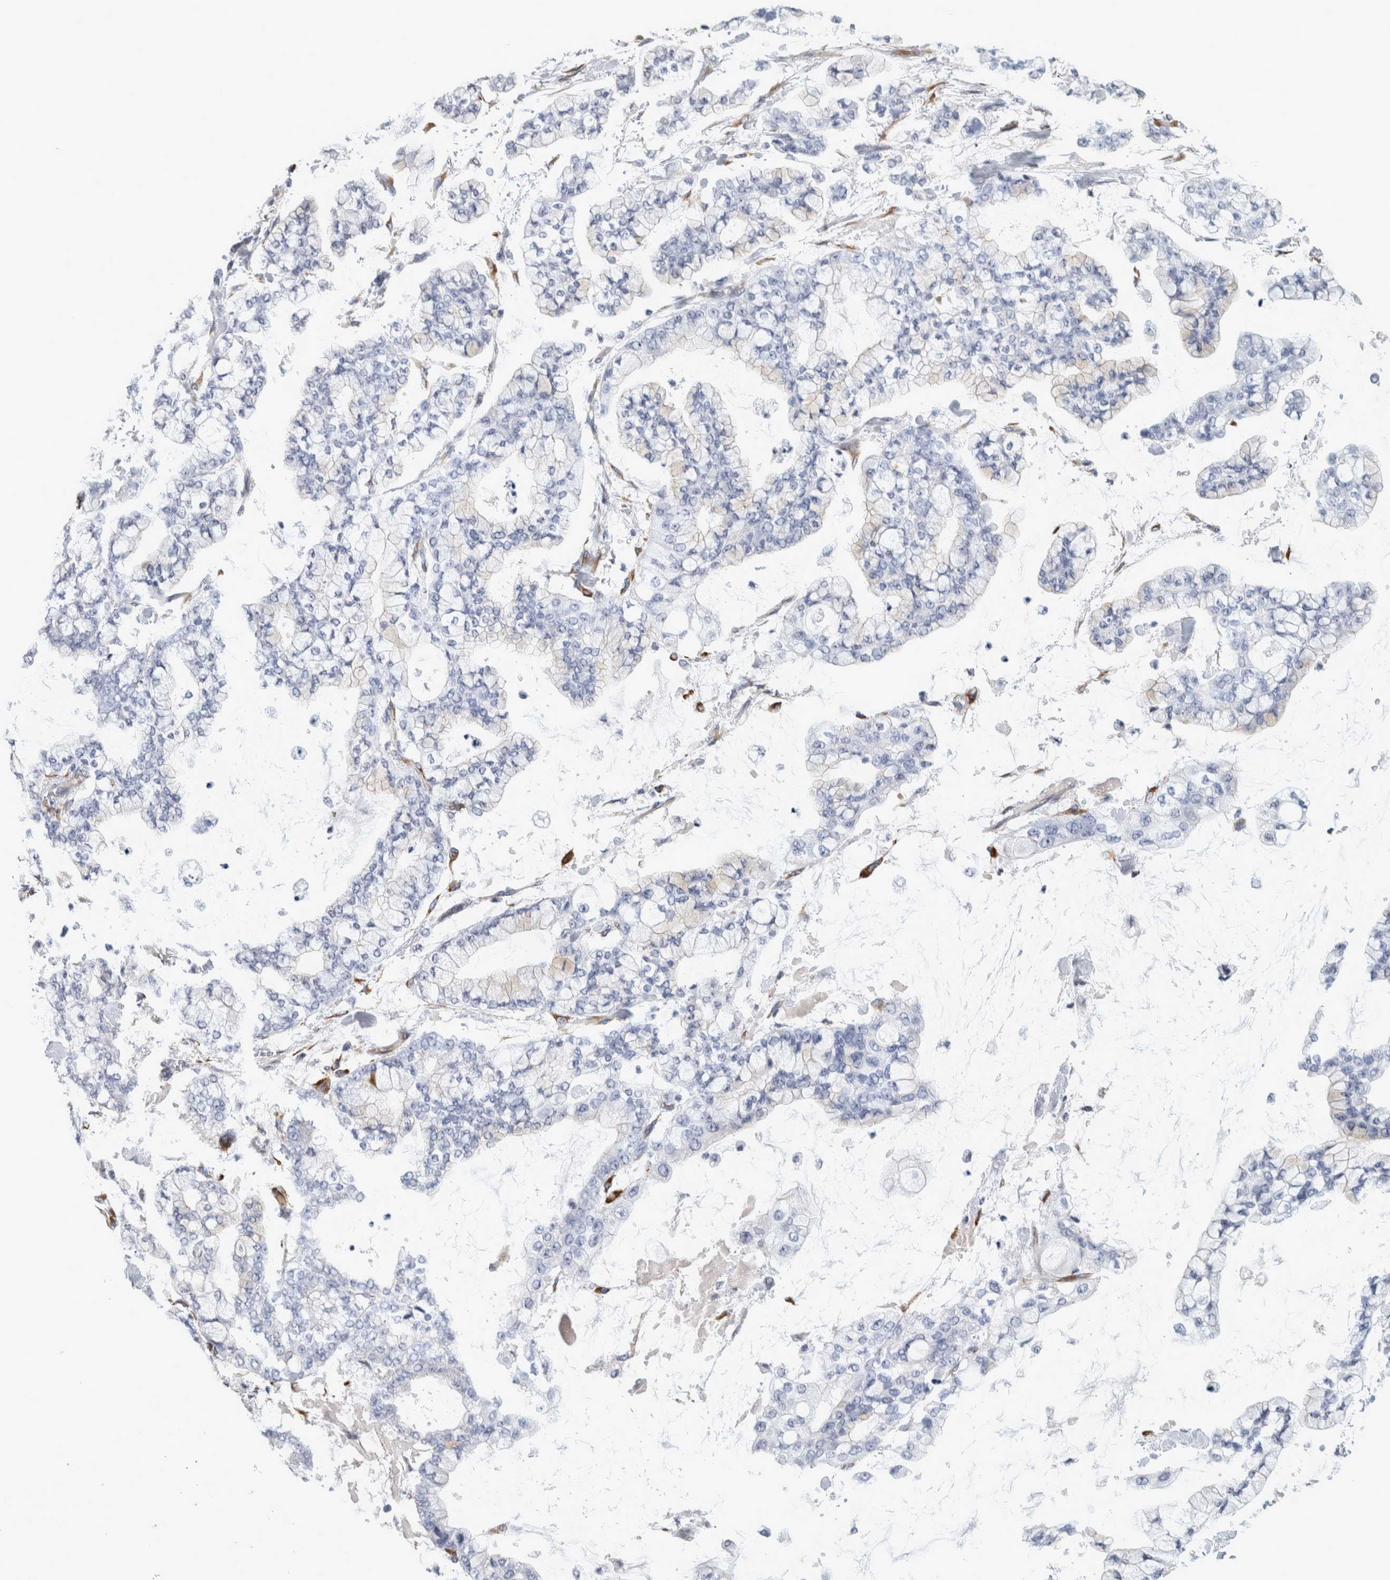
{"staining": {"intensity": "negative", "quantity": "none", "location": "none"}, "tissue": "stomach cancer", "cell_type": "Tumor cells", "image_type": "cancer", "snomed": [{"axis": "morphology", "description": "Normal tissue, NOS"}, {"axis": "morphology", "description": "Adenocarcinoma, NOS"}, {"axis": "topography", "description": "Stomach, upper"}, {"axis": "topography", "description": "Stomach"}], "caption": "DAB immunohistochemical staining of stomach cancer shows no significant expression in tumor cells.", "gene": "B3GNT3", "patient": {"sex": "male", "age": 76}}